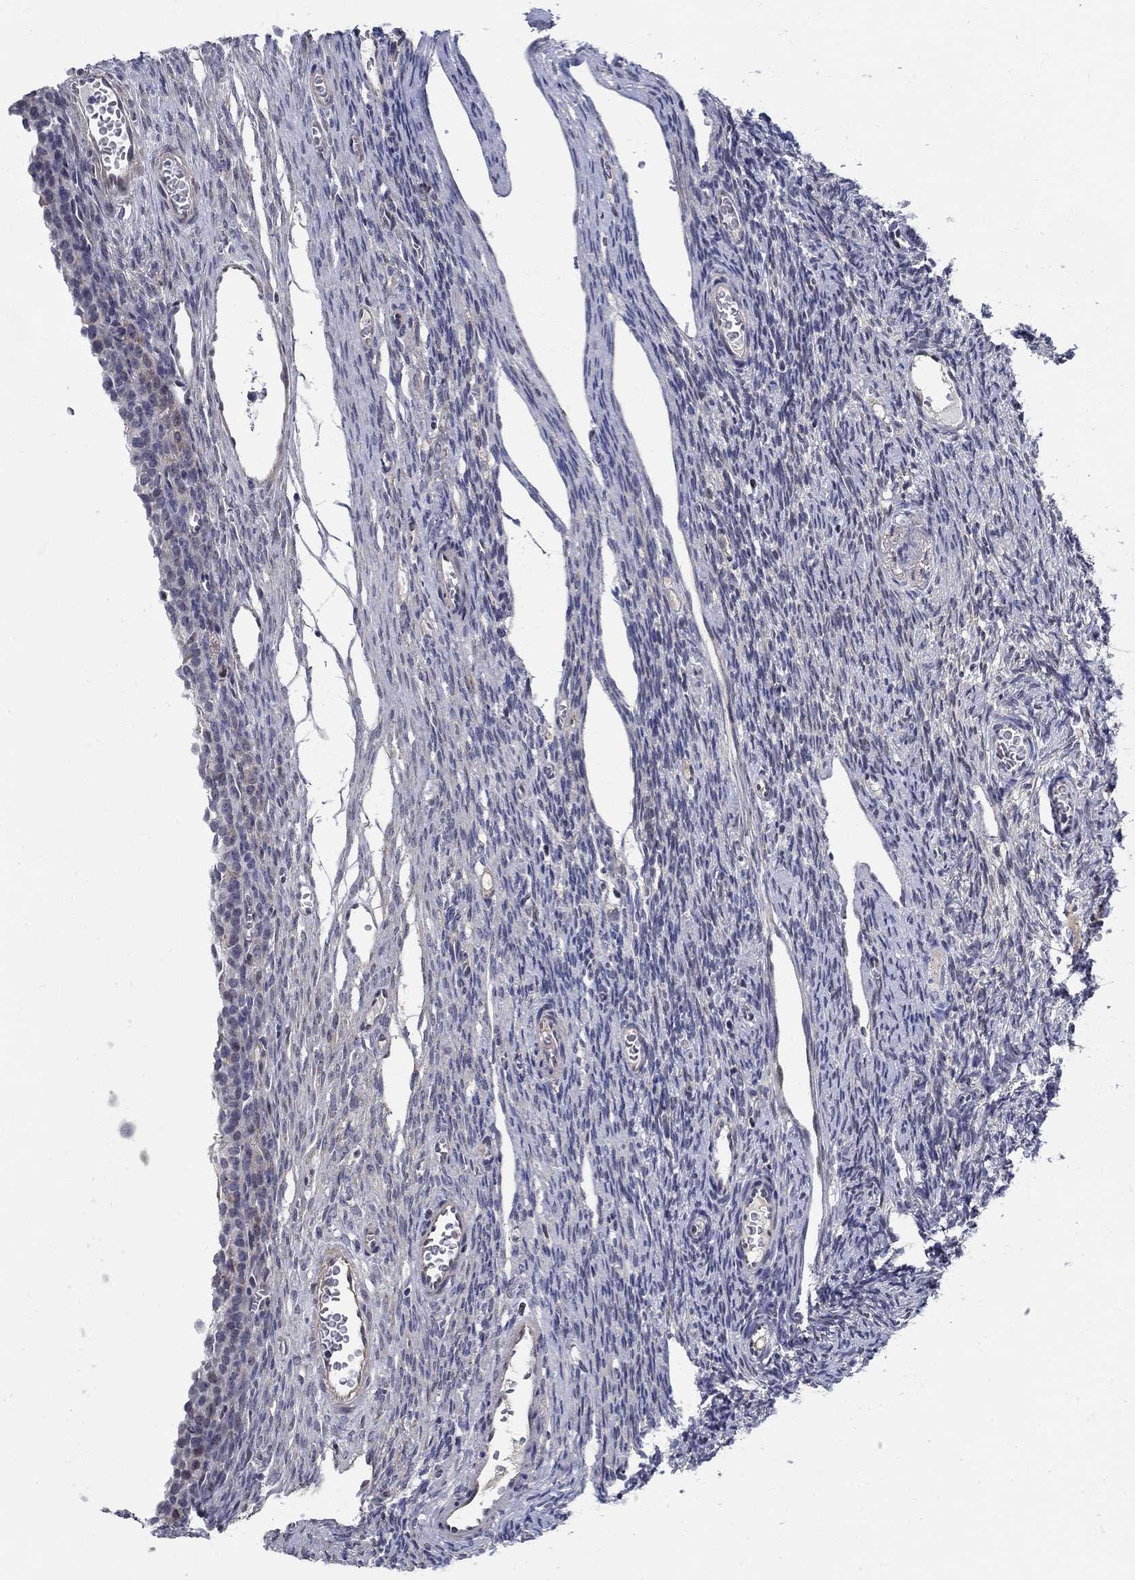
{"staining": {"intensity": "moderate", "quantity": "<25%", "location": "nuclear"}, "tissue": "ovary", "cell_type": "Follicle cells", "image_type": "normal", "snomed": [{"axis": "morphology", "description": "Normal tissue, NOS"}, {"axis": "topography", "description": "Ovary"}], "caption": "Immunohistochemistry of unremarkable human ovary displays low levels of moderate nuclear expression in approximately <25% of follicle cells. (DAB = brown stain, brightfield microscopy at high magnification).", "gene": "C16orf46", "patient": {"sex": "female", "age": 27}}